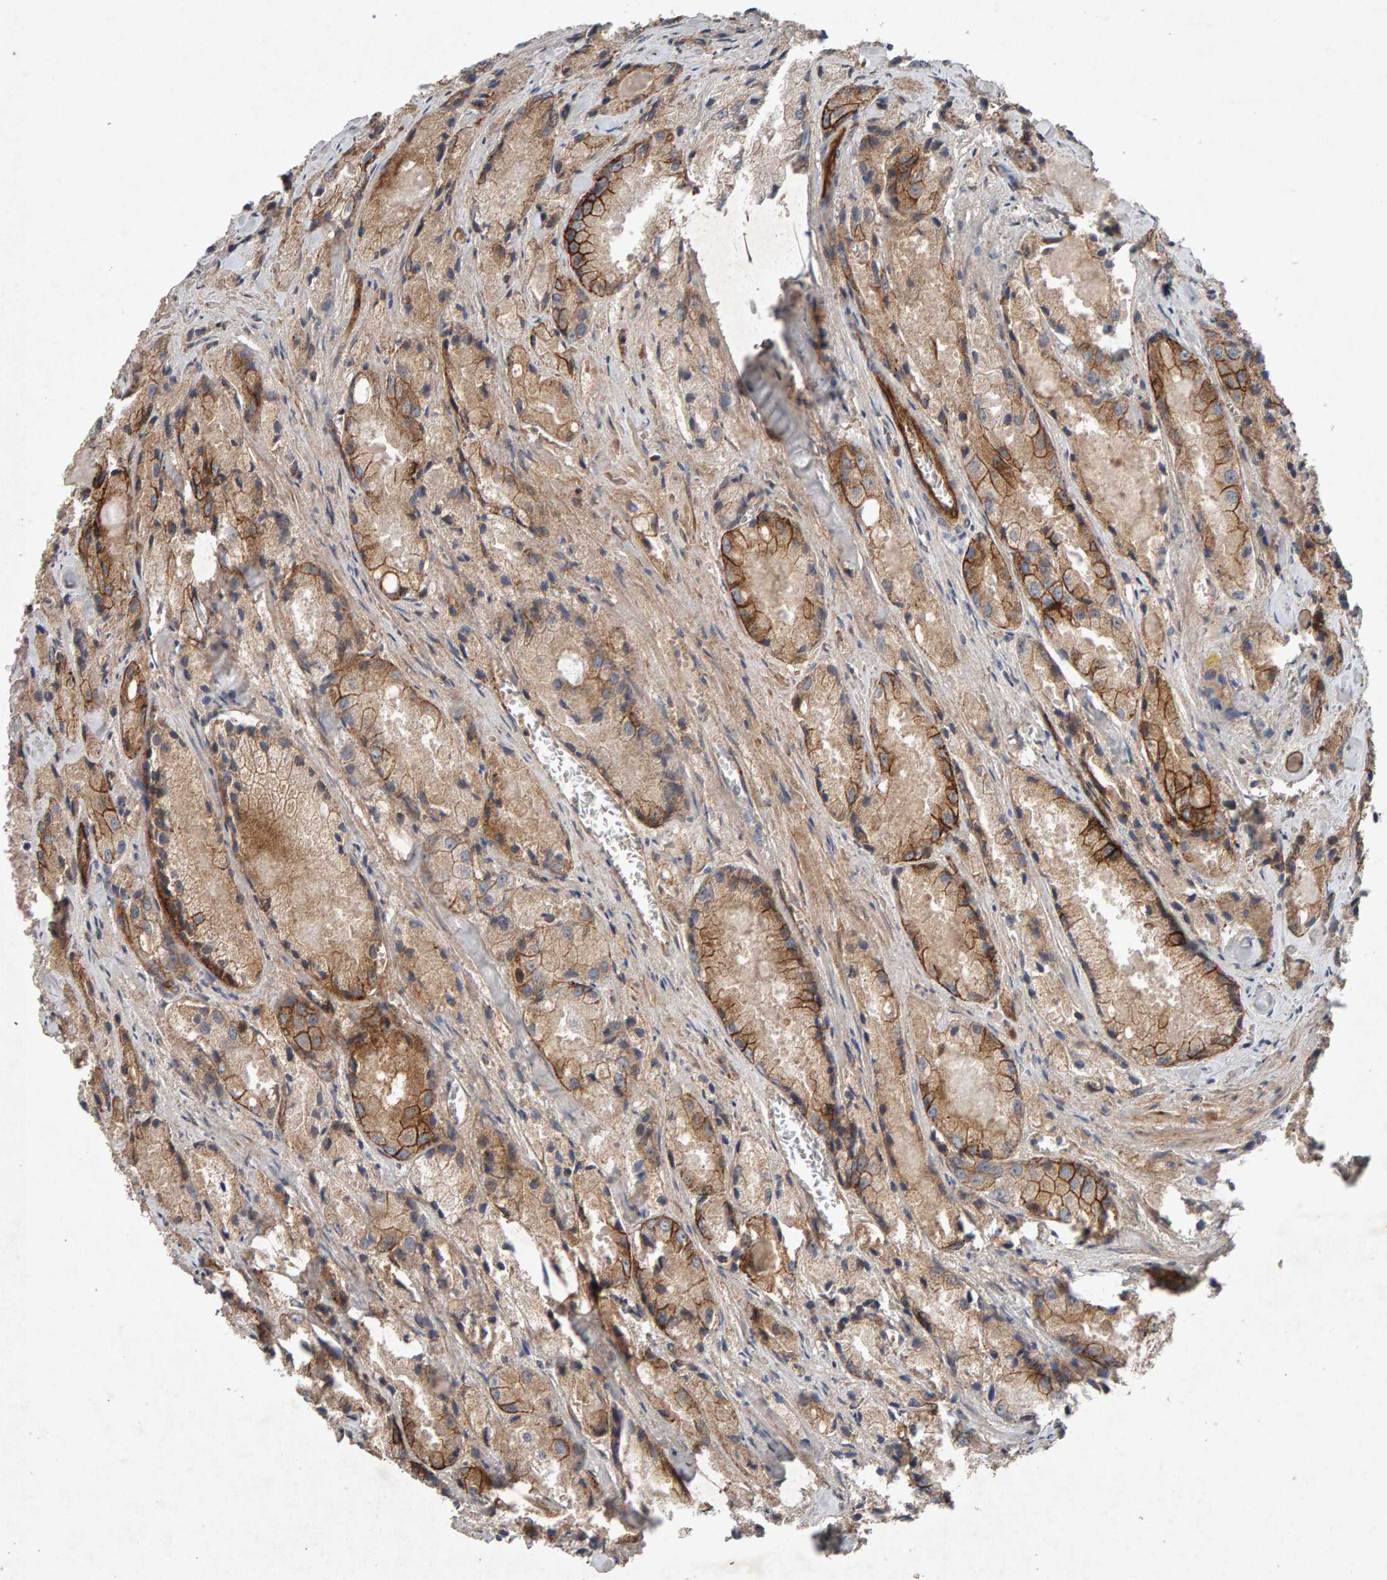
{"staining": {"intensity": "strong", "quantity": ">75%", "location": "cytoplasmic/membranous"}, "tissue": "prostate cancer", "cell_type": "Tumor cells", "image_type": "cancer", "snomed": [{"axis": "morphology", "description": "Adenocarcinoma, Low grade"}, {"axis": "topography", "description": "Prostate"}], "caption": "This histopathology image exhibits prostate cancer stained with immunohistochemistry (IHC) to label a protein in brown. The cytoplasmic/membranous of tumor cells show strong positivity for the protein. Nuclei are counter-stained blue.", "gene": "PTPRM", "patient": {"sex": "male", "age": 64}}